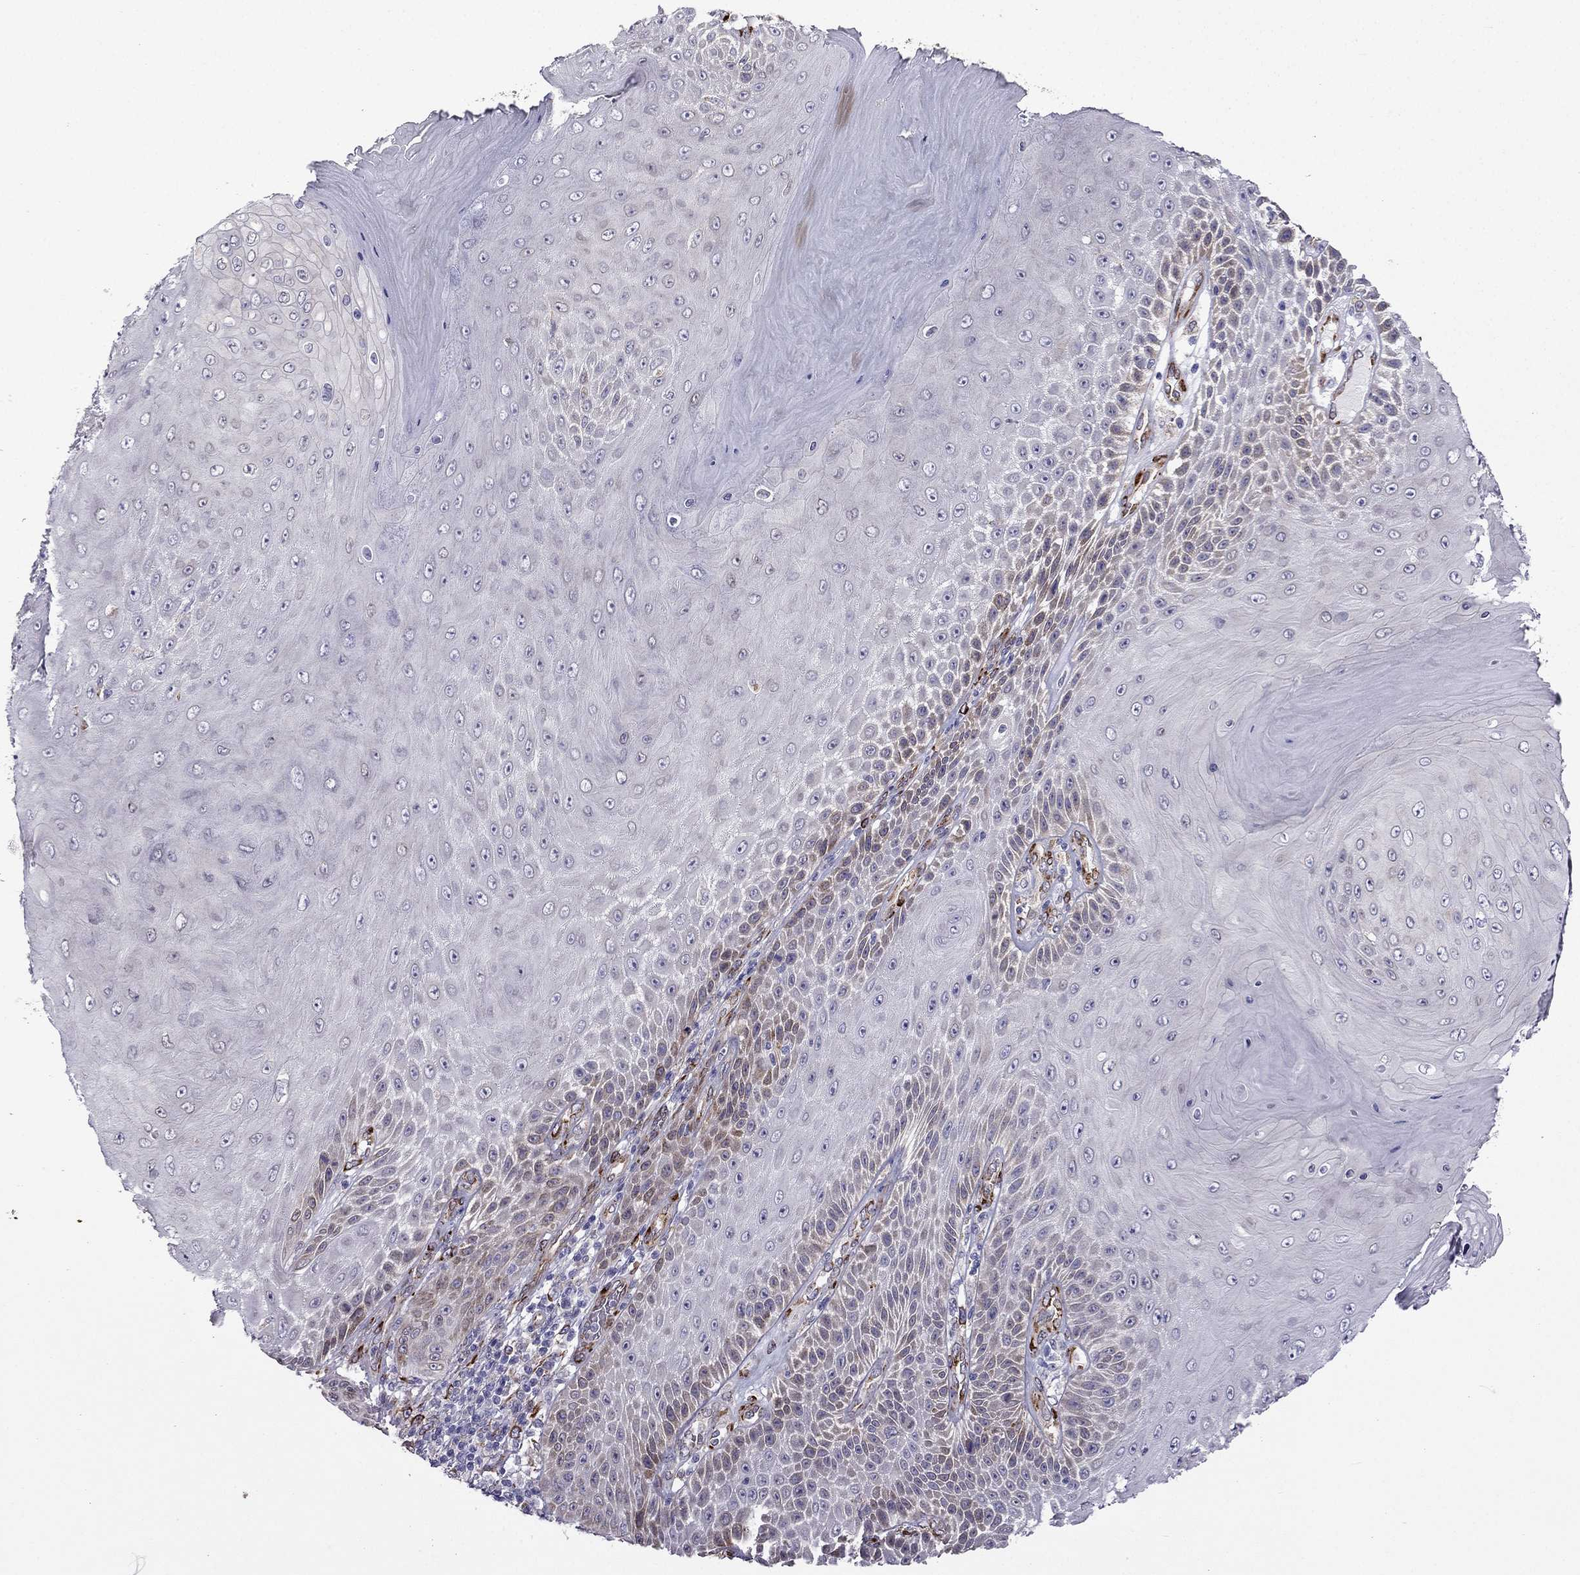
{"staining": {"intensity": "negative", "quantity": "none", "location": "none"}, "tissue": "skin cancer", "cell_type": "Tumor cells", "image_type": "cancer", "snomed": [{"axis": "morphology", "description": "Squamous cell carcinoma, NOS"}, {"axis": "topography", "description": "Skin"}], "caption": "Tumor cells show no significant expression in skin squamous cell carcinoma.", "gene": "IKBIP", "patient": {"sex": "male", "age": 62}}